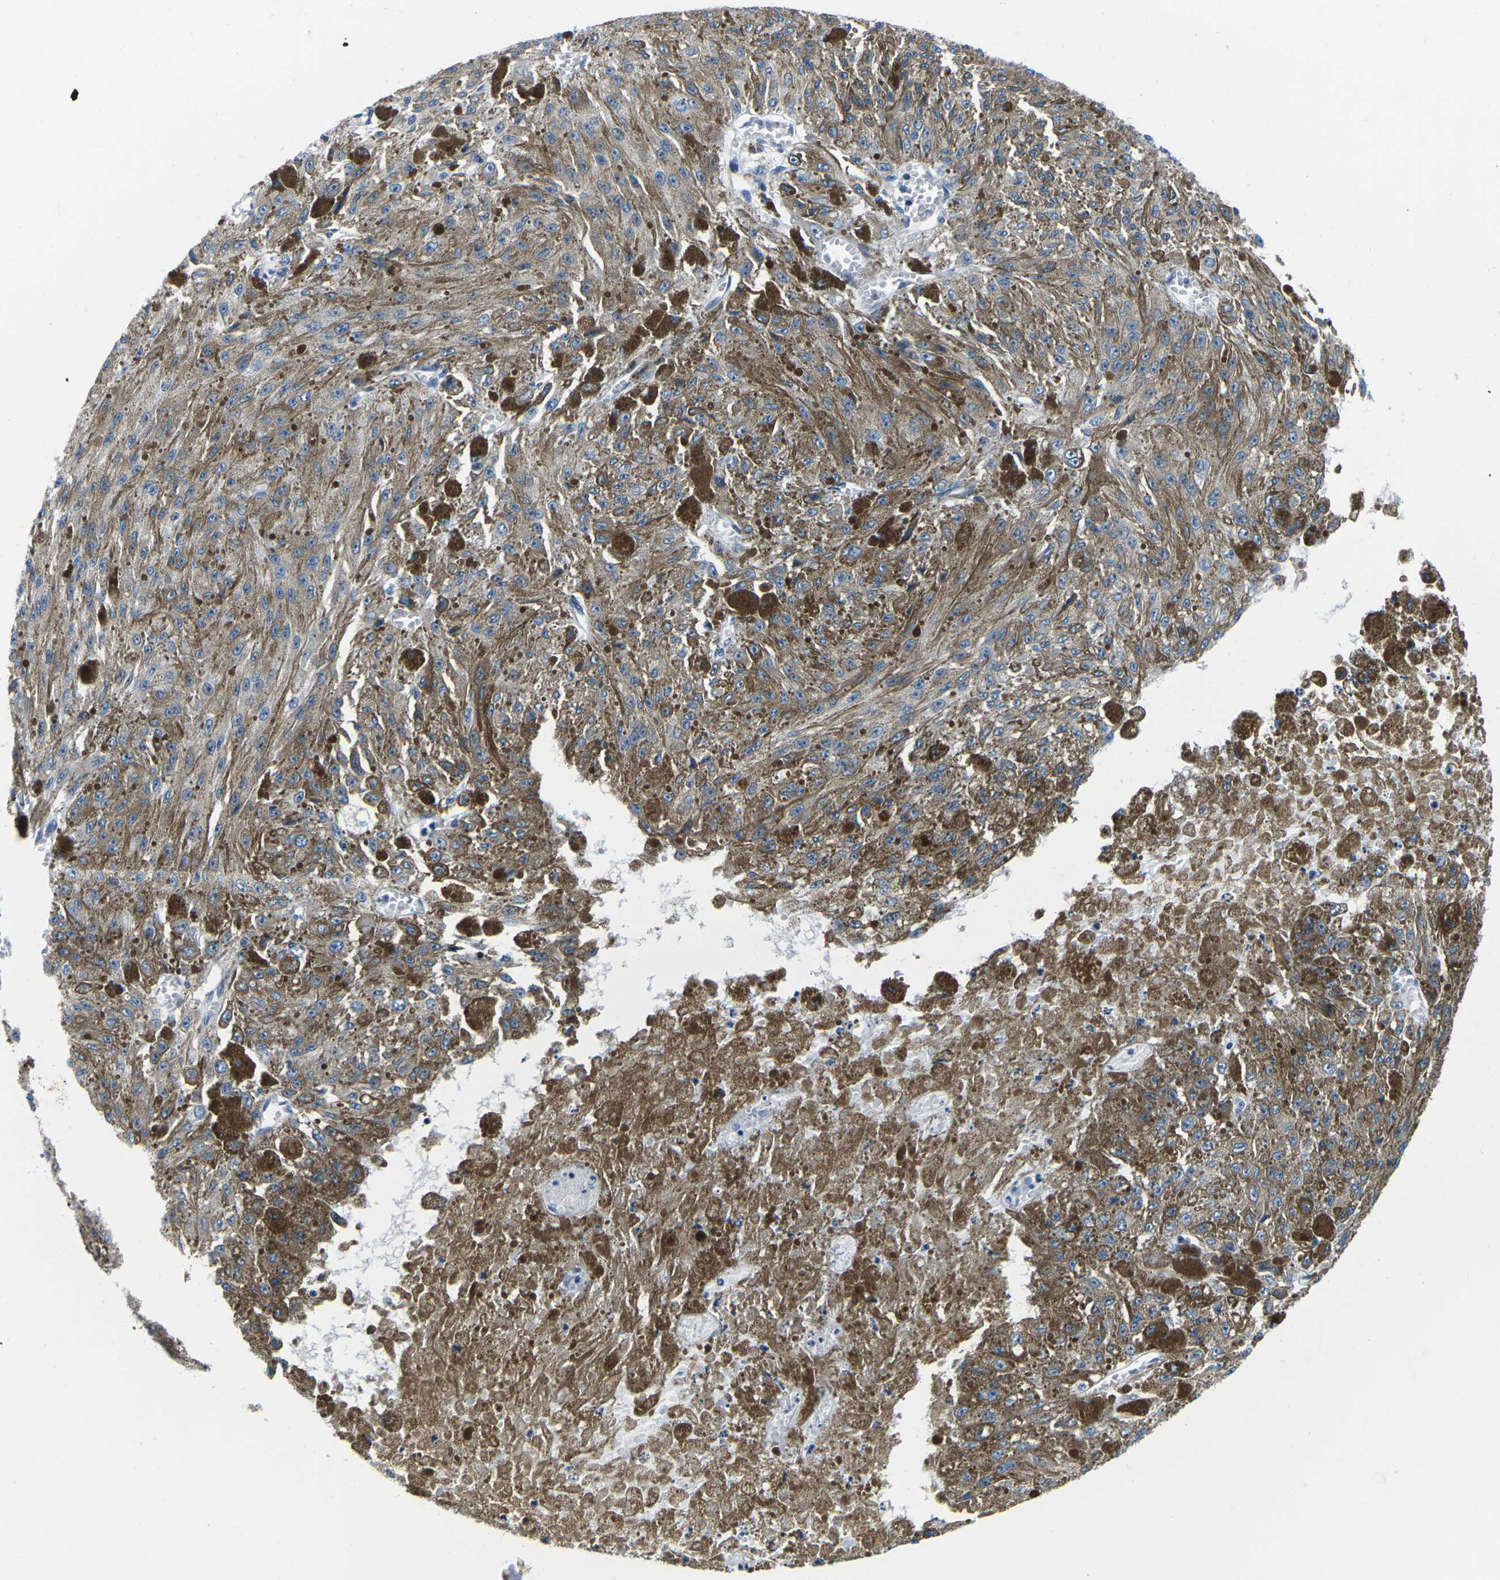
{"staining": {"intensity": "moderate", "quantity": ">75%", "location": "cytoplasmic/membranous"}, "tissue": "melanoma", "cell_type": "Tumor cells", "image_type": "cancer", "snomed": [{"axis": "morphology", "description": "Malignant melanoma, NOS"}, {"axis": "topography", "description": "Other"}], "caption": "Brown immunohistochemical staining in malignant melanoma demonstrates moderate cytoplasmic/membranous staining in approximately >75% of tumor cells.", "gene": "CDC73", "patient": {"sex": "male", "age": 79}}